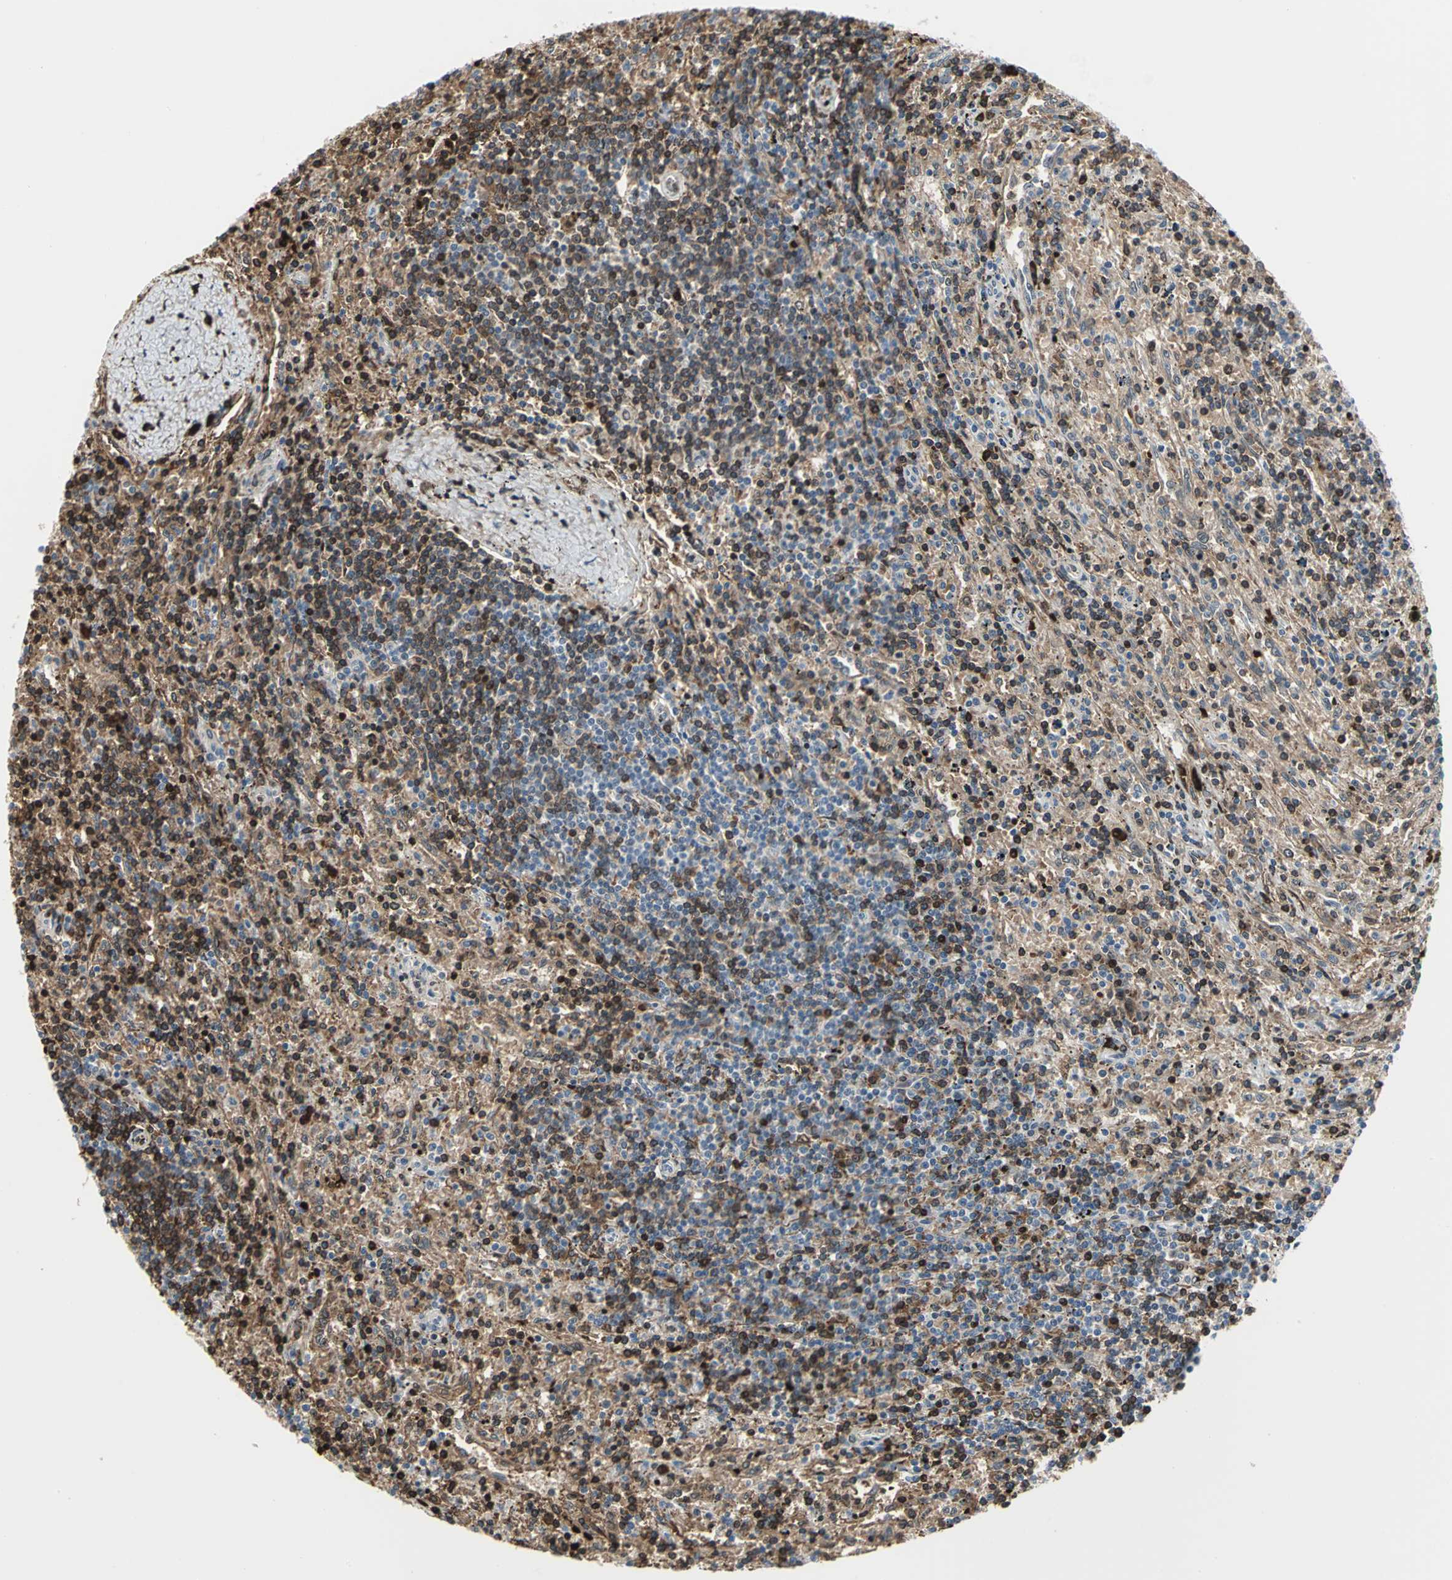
{"staining": {"intensity": "moderate", "quantity": "25%-75%", "location": "nuclear"}, "tissue": "lymphoma", "cell_type": "Tumor cells", "image_type": "cancer", "snomed": [{"axis": "morphology", "description": "Malignant lymphoma, non-Hodgkin's type, Low grade"}, {"axis": "topography", "description": "Spleen"}], "caption": "Human lymphoma stained for a protein (brown) shows moderate nuclear positive expression in about 25%-75% of tumor cells.", "gene": "GLI3", "patient": {"sex": "male", "age": 76}}